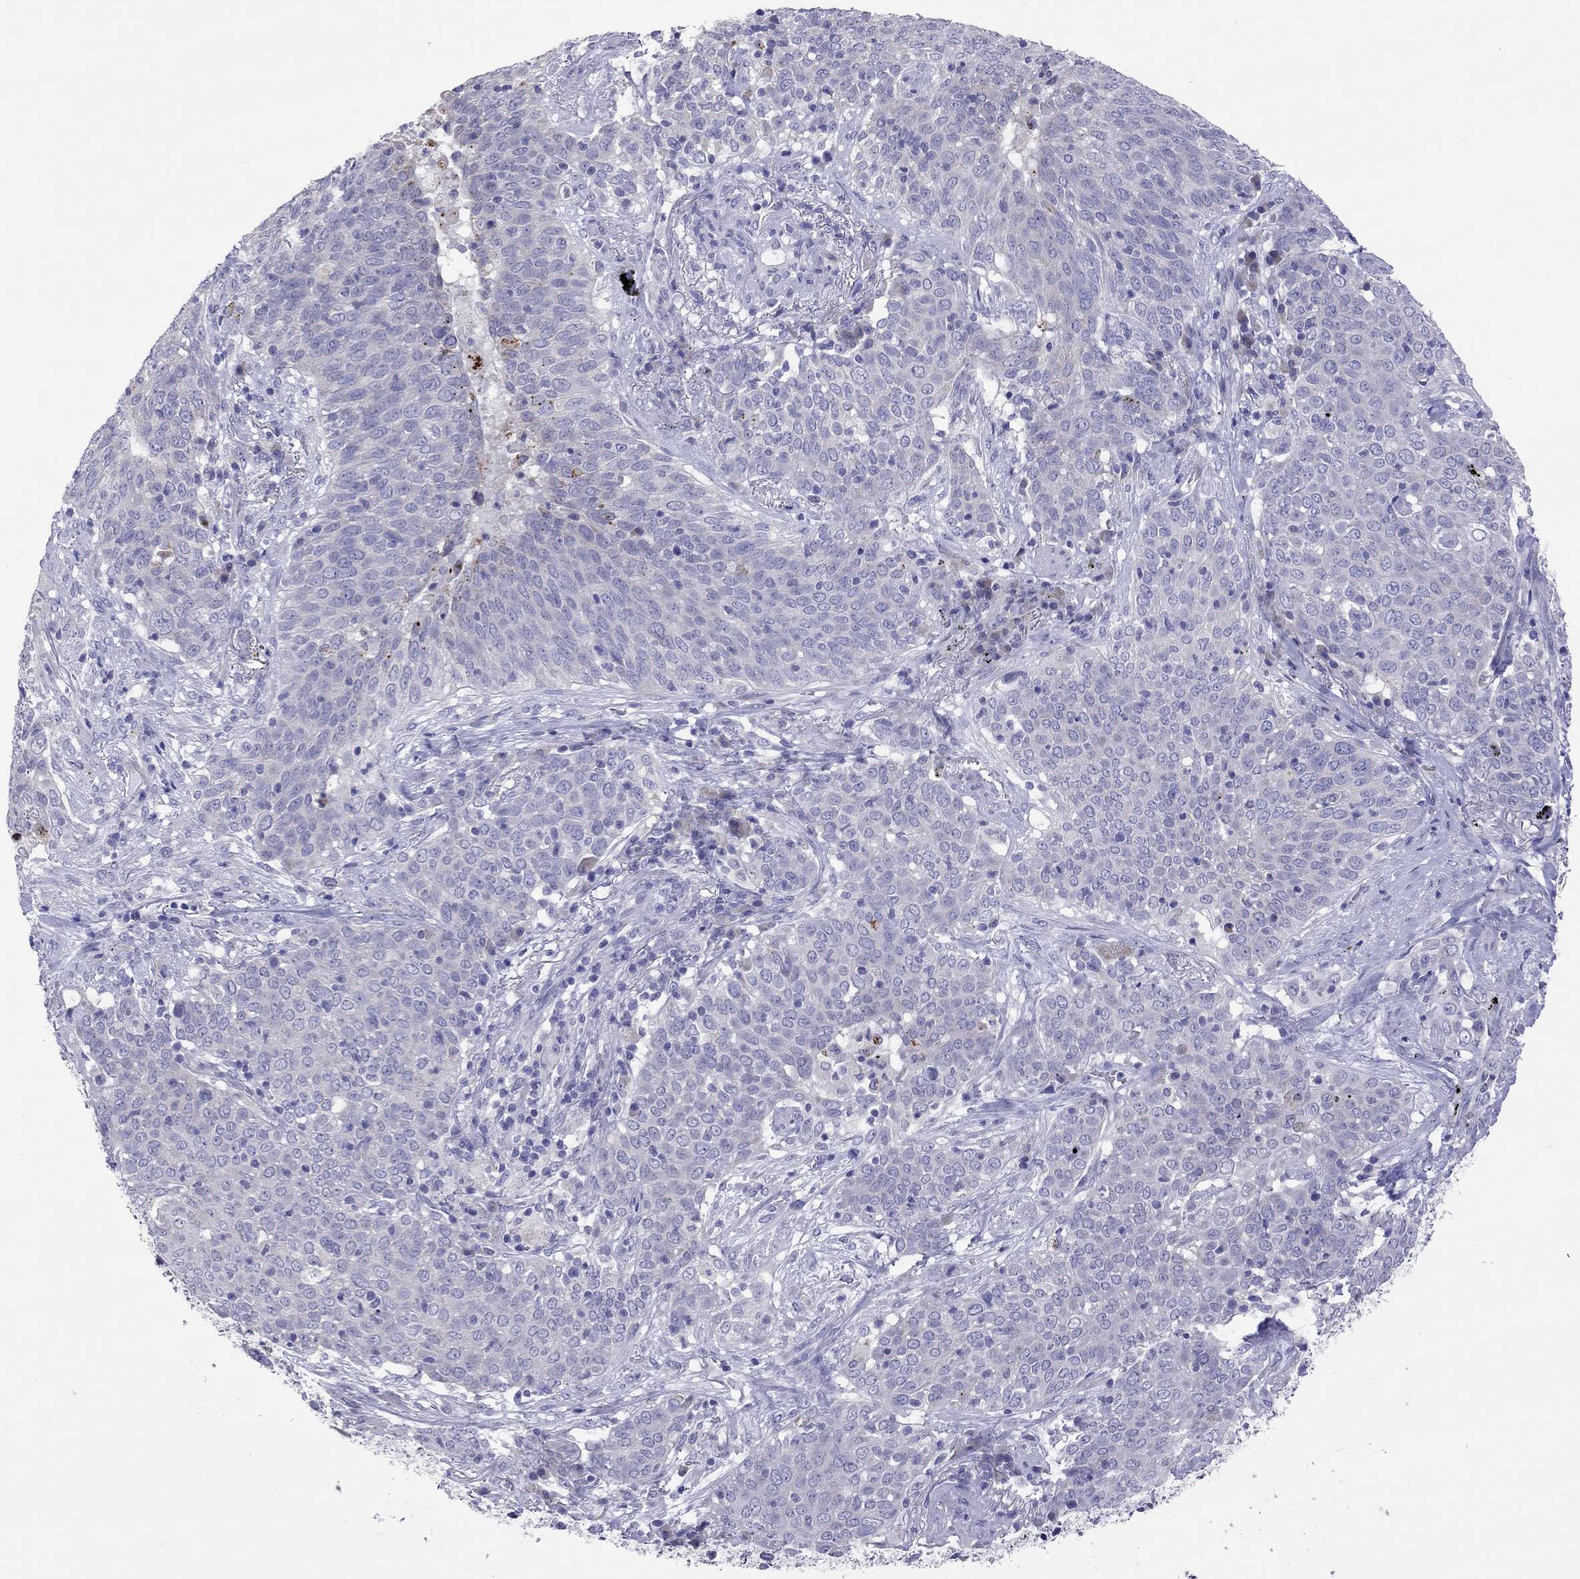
{"staining": {"intensity": "negative", "quantity": "none", "location": "none"}, "tissue": "lung cancer", "cell_type": "Tumor cells", "image_type": "cancer", "snomed": [{"axis": "morphology", "description": "Squamous cell carcinoma, NOS"}, {"axis": "topography", "description": "Lung"}], "caption": "There is no significant staining in tumor cells of lung squamous cell carcinoma.", "gene": "COL9A1", "patient": {"sex": "male", "age": 82}}